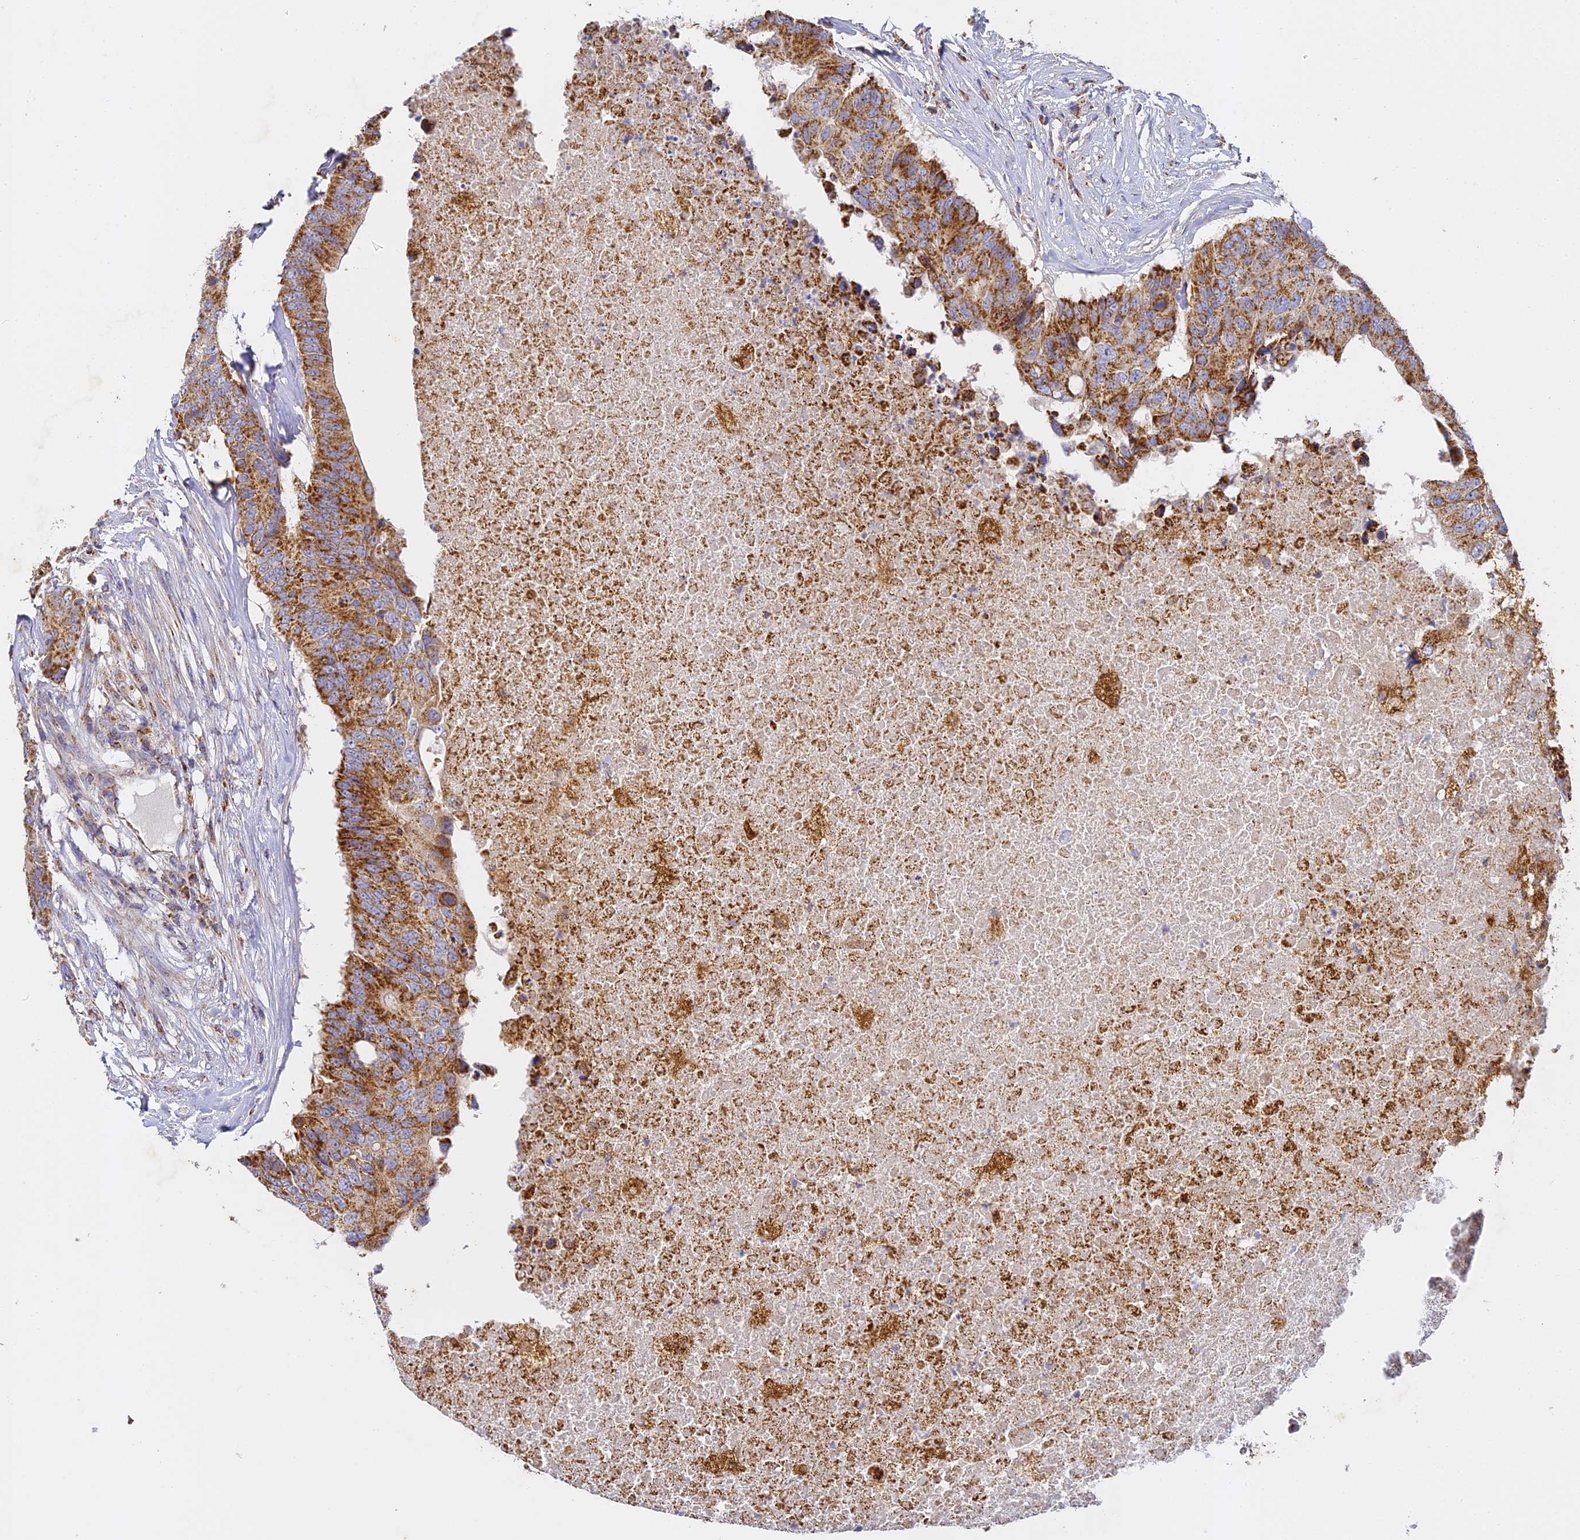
{"staining": {"intensity": "strong", "quantity": ">75%", "location": "cytoplasmic/membranous"}, "tissue": "colorectal cancer", "cell_type": "Tumor cells", "image_type": "cancer", "snomed": [{"axis": "morphology", "description": "Adenocarcinoma, NOS"}, {"axis": "topography", "description": "Colon"}], "caption": "Human colorectal cancer (adenocarcinoma) stained with a brown dye exhibits strong cytoplasmic/membranous positive expression in about >75% of tumor cells.", "gene": "DONSON", "patient": {"sex": "male", "age": 71}}